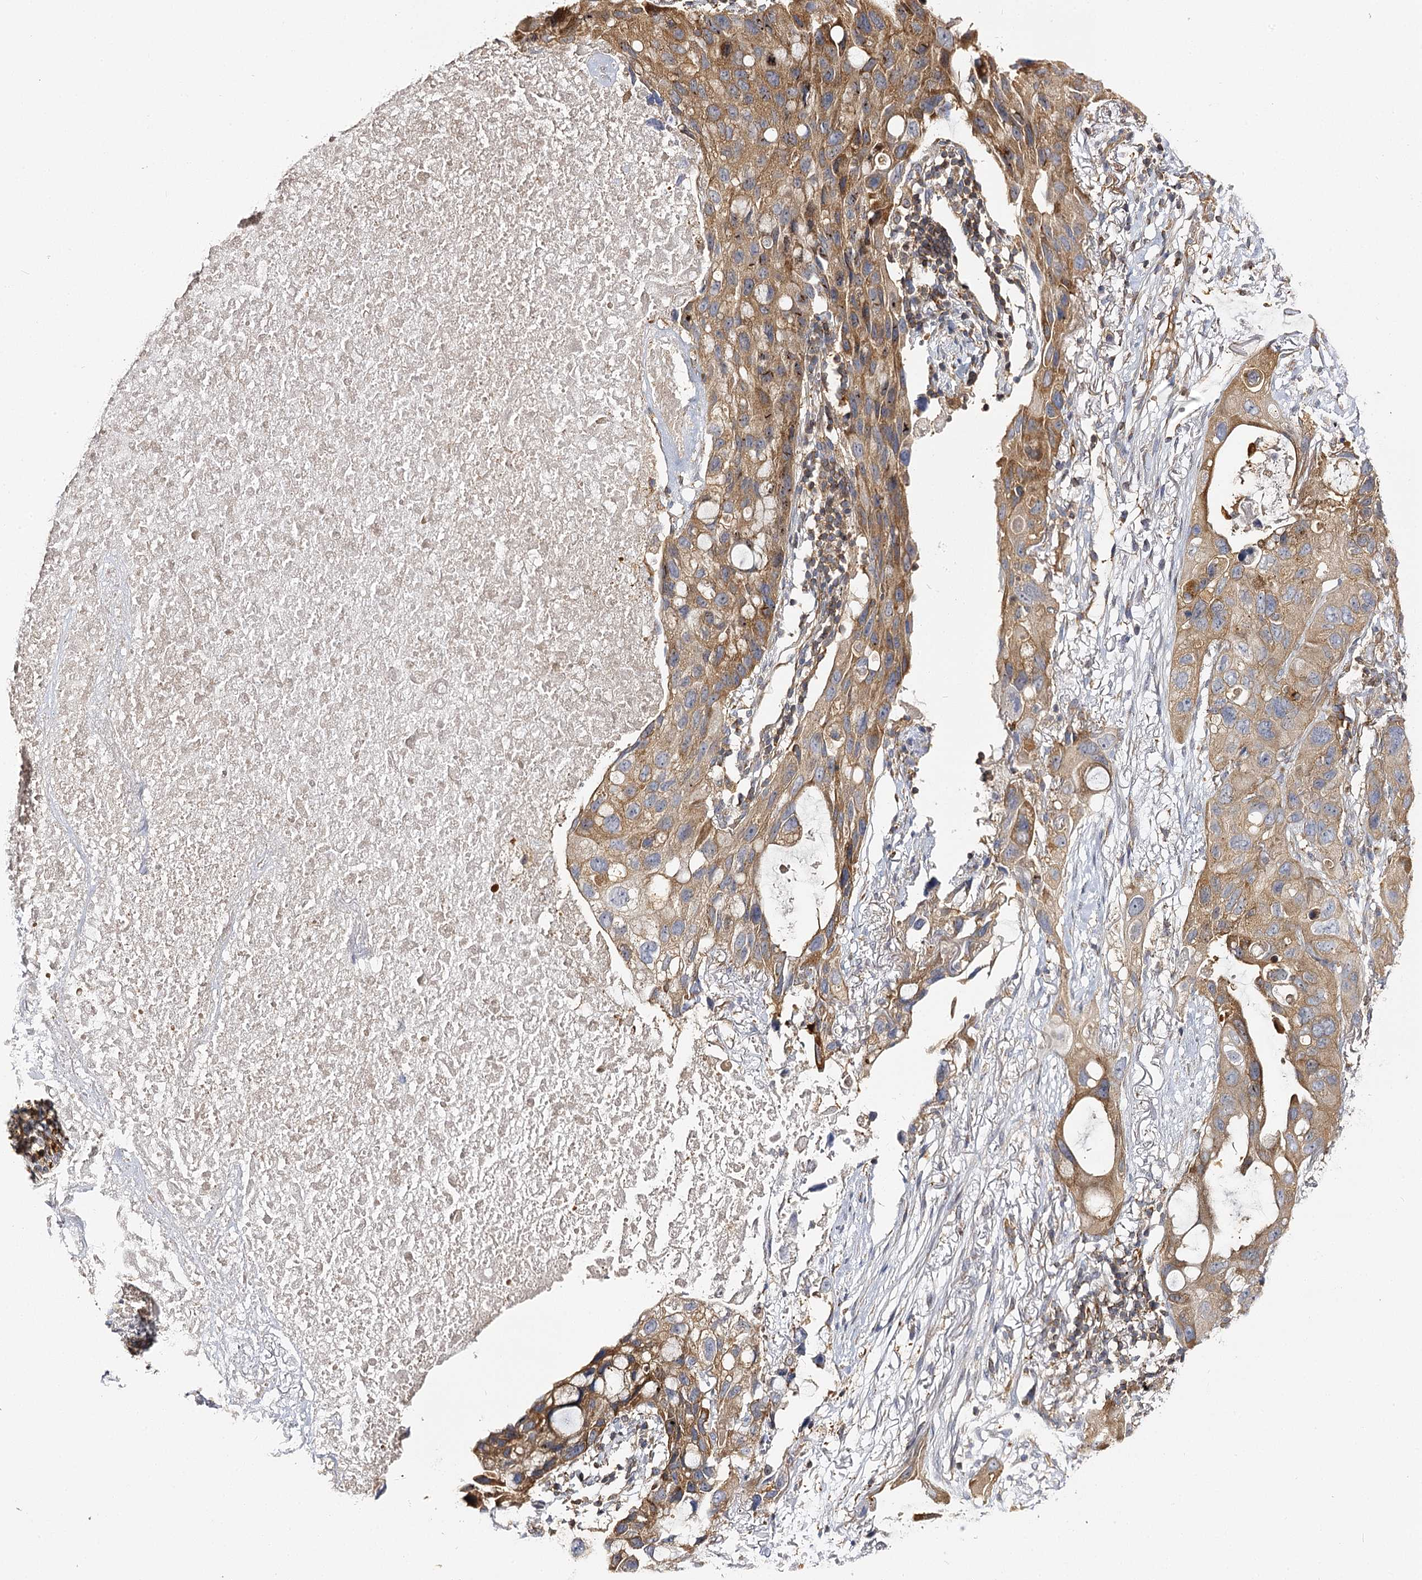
{"staining": {"intensity": "moderate", "quantity": ">75%", "location": "cytoplasmic/membranous"}, "tissue": "lung cancer", "cell_type": "Tumor cells", "image_type": "cancer", "snomed": [{"axis": "morphology", "description": "Squamous cell carcinoma, NOS"}, {"axis": "topography", "description": "Lung"}], "caption": "Squamous cell carcinoma (lung) stained with a protein marker shows moderate staining in tumor cells.", "gene": "SEC24B", "patient": {"sex": "female", "age": 73}}